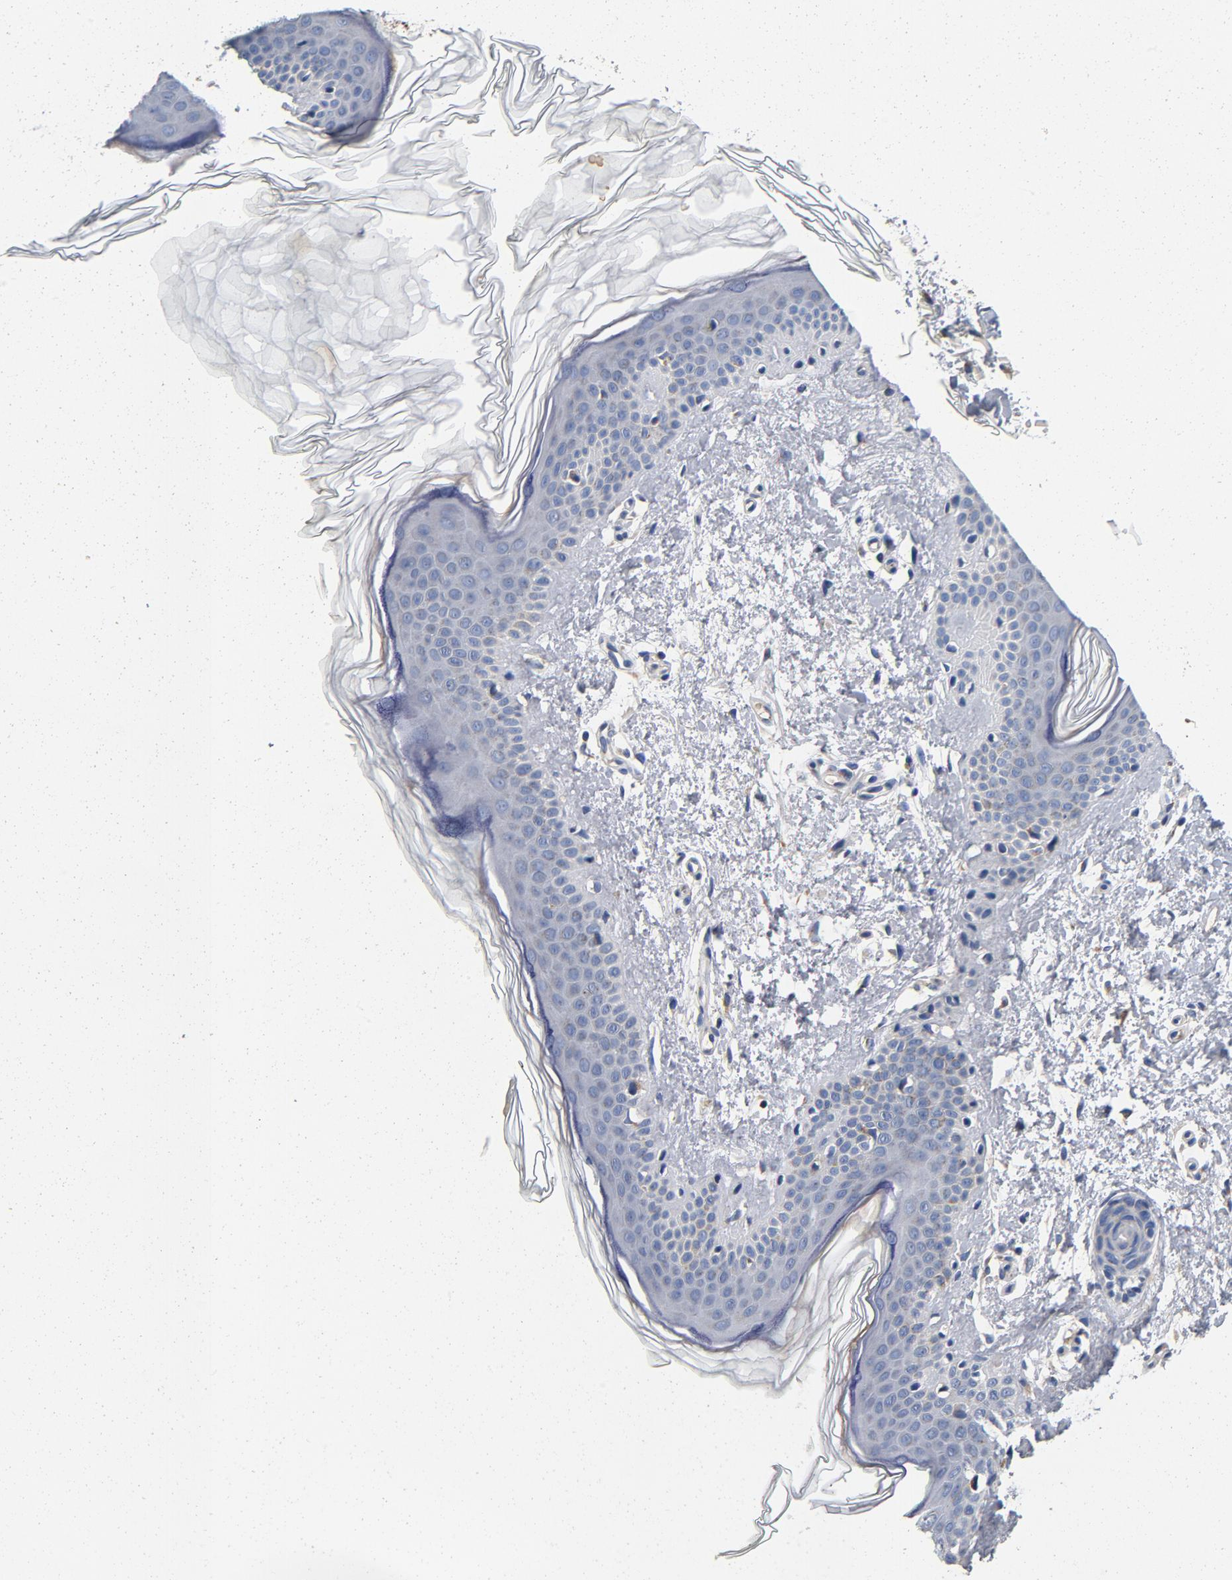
{"staining": {"intensity": "negative", "quantity": "none", "location": "none"}, "tissue": "skin", "cell_type": "Fibroblasts", "image_type": "normal", "snomed": [{"axis": "morphology", "description": "Normal tissue, NOS"}, {"axis": "topography", "description": "Skin"}], "caption": "This is an immunohistochemistry (IHC) image of normal human skin. There is no expression in fibroblasts.", "gene": "LMAN2", "patient": {"sex": "female", "age": 56}}